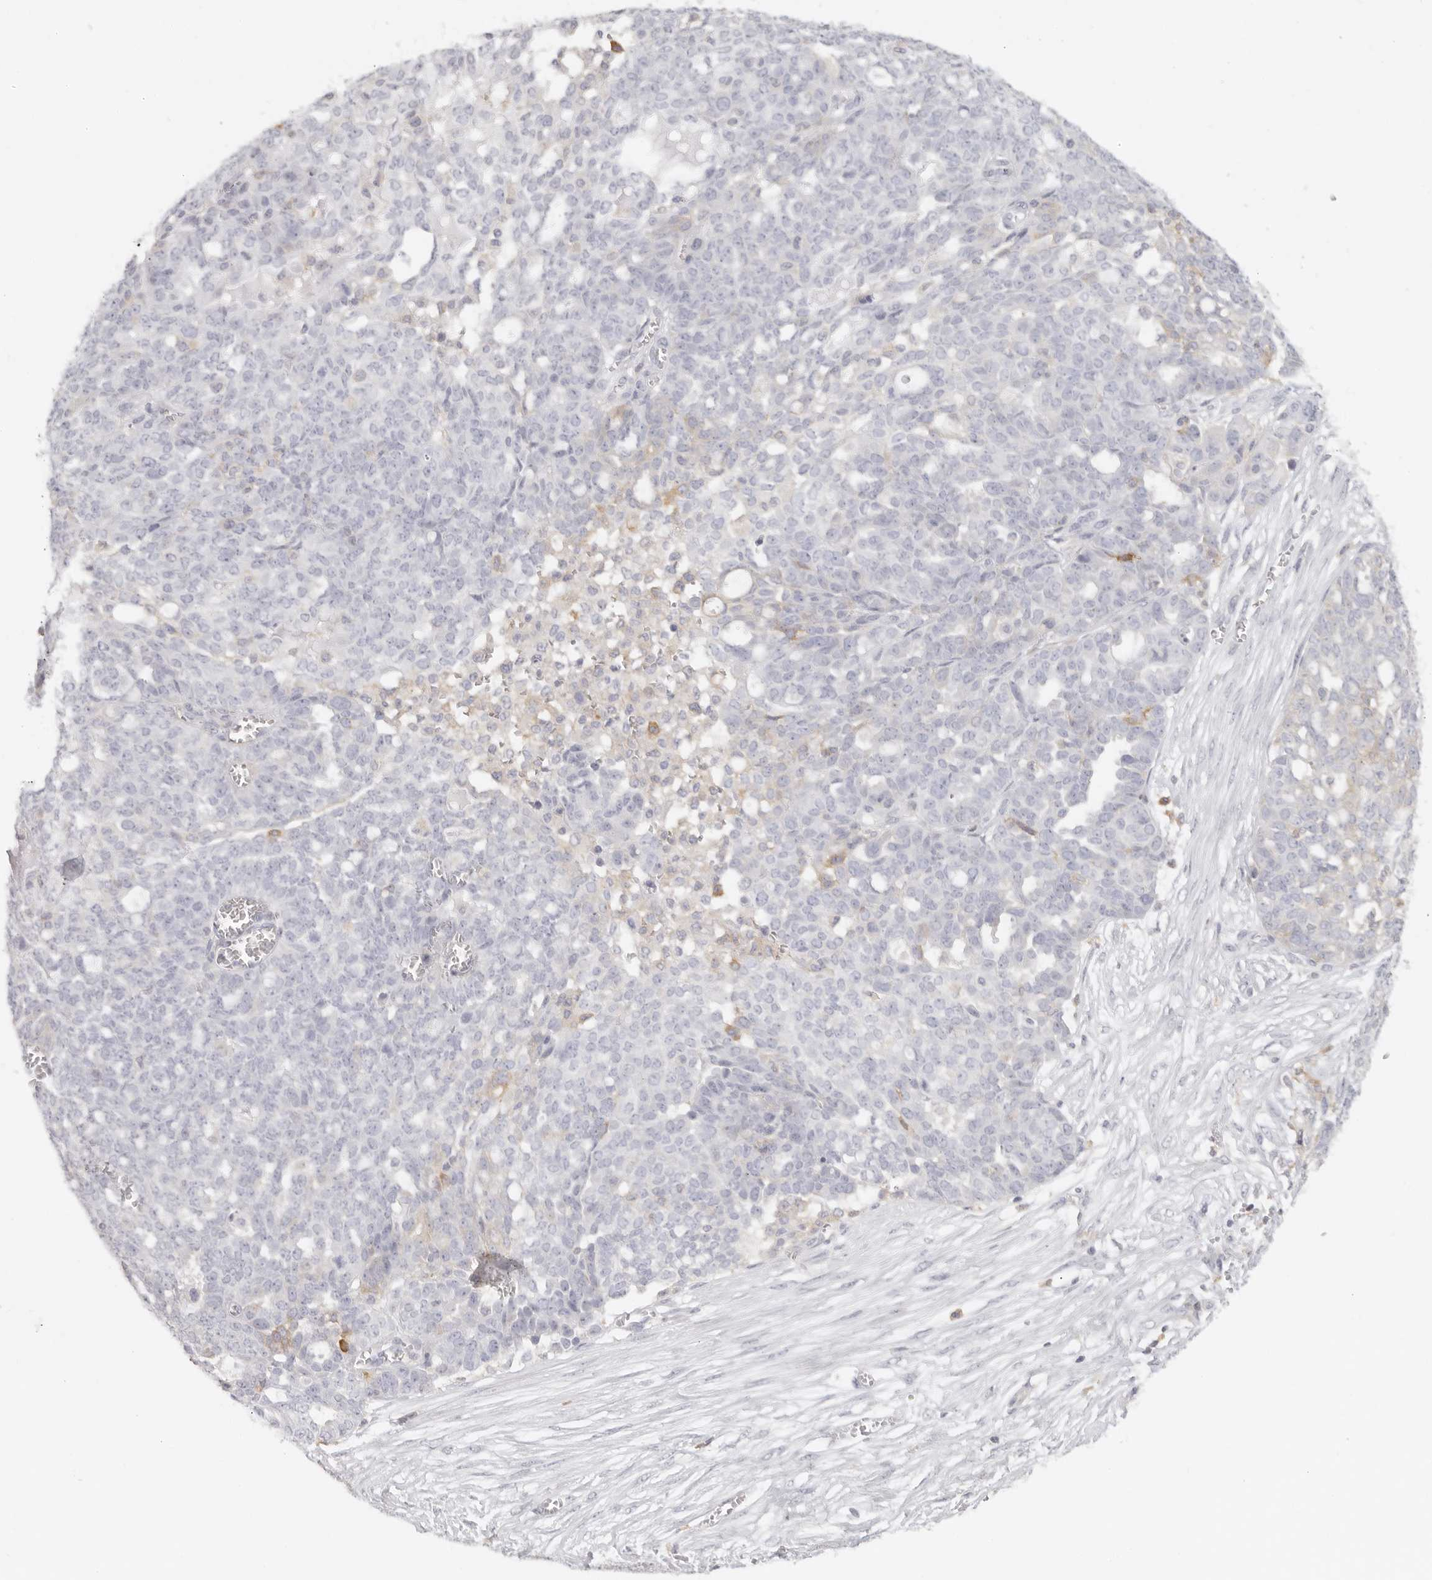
{"staining": {"intensity": "negative", "quantity": "none", "location": "none"}, "tissue": "ovarian cancer", "cell_type": "Tumor cells", "image_type": "cancer", "snomed": [{"axis": "morphology", "description": "Cystadenocarcinoma, serous, NOS"}, {"axis": "topography", "description": "Soft tissue"}, {"axis": "topography", "description": "Ovary"}], "caption": "An immunohistochemistry (IHC) histopathology image of ovarian cancer is shown. There is no staining in tumor cells of ovarian cancer.", "gene": "NIBAN1", "patient": {"sex": "female", "age": 57}}